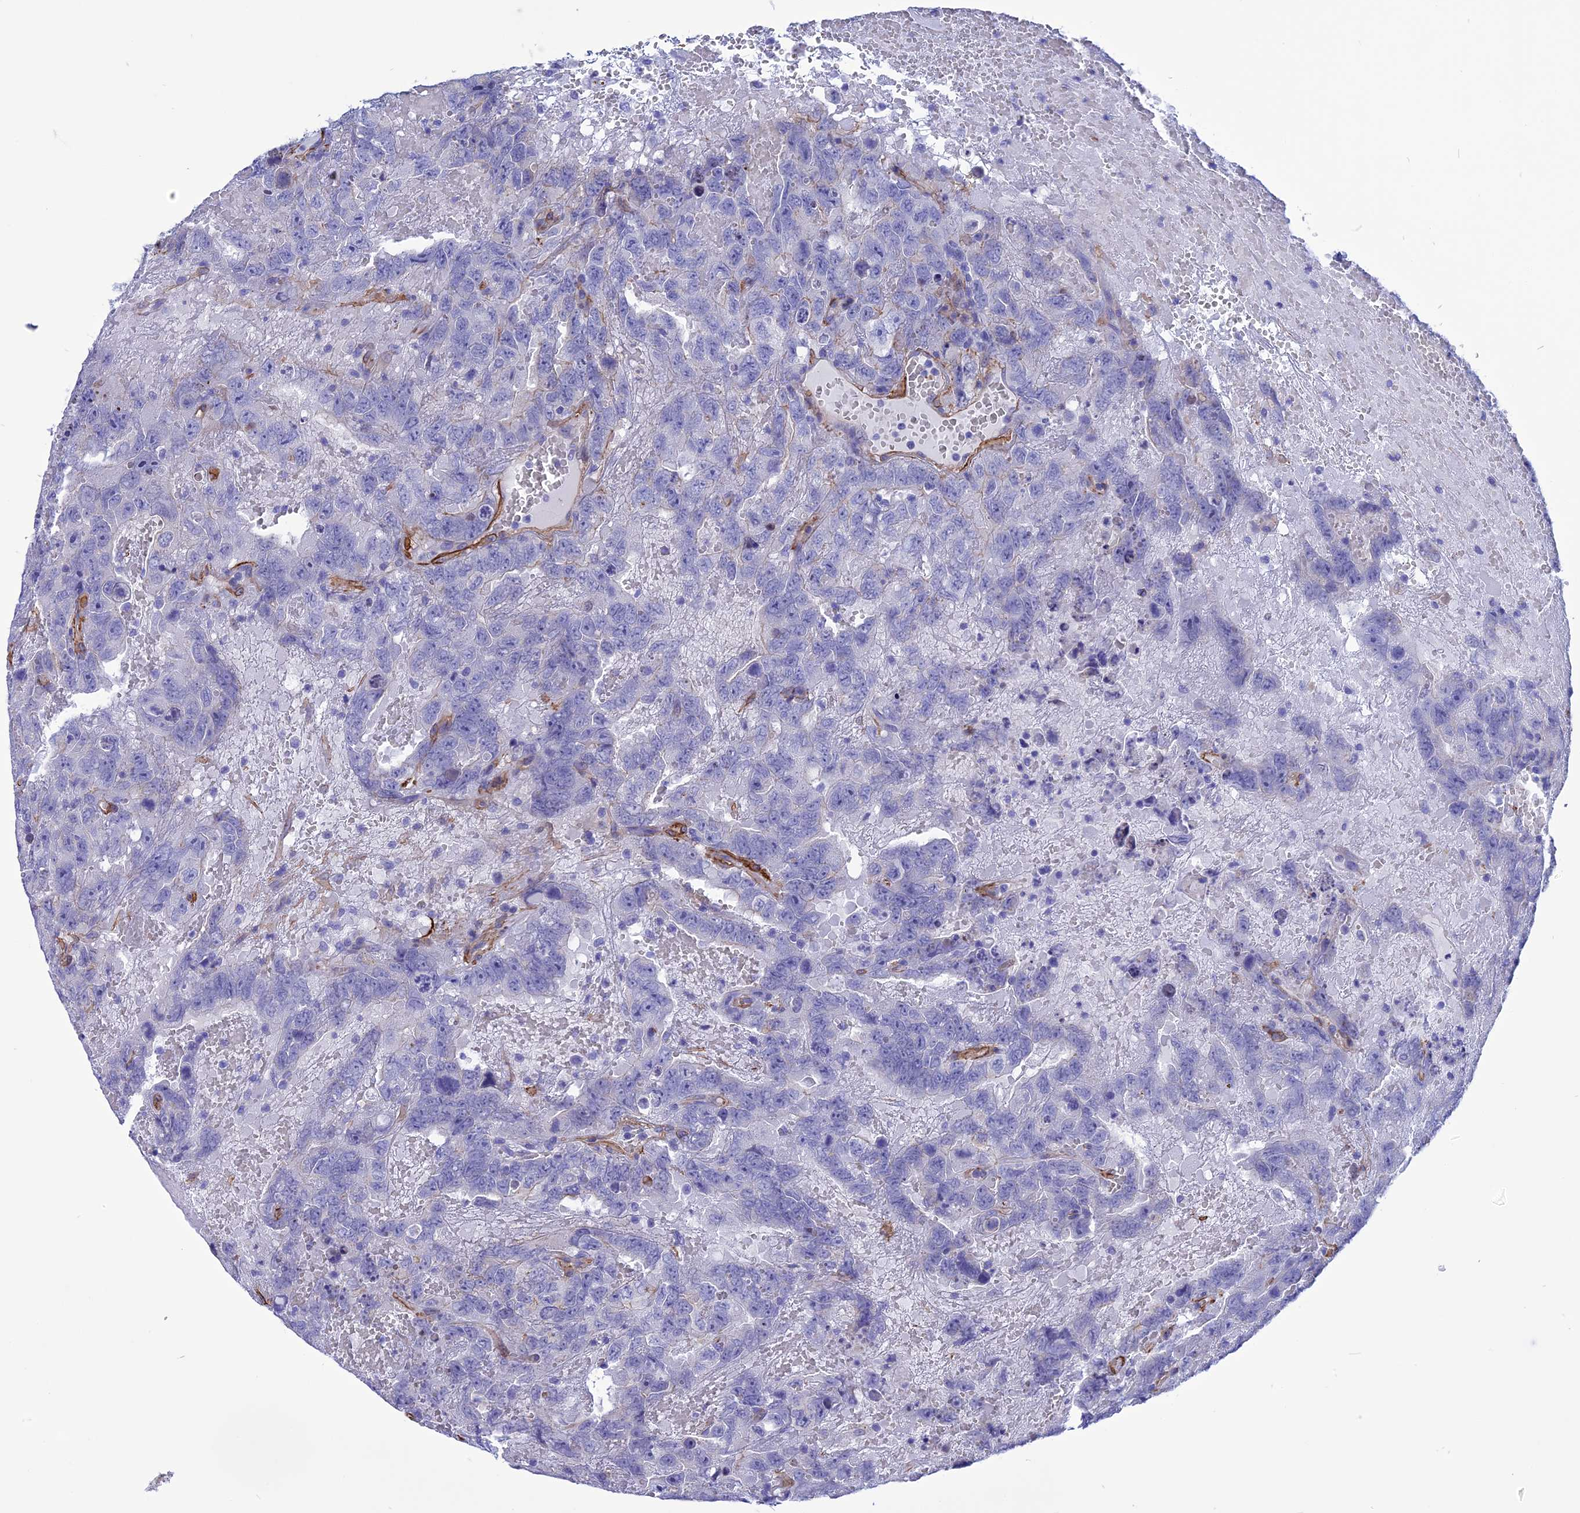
{"staining": {"intensity": "negative", "quantity": "none", "location": "none"}, "tissue": "testis cancer", "cell_type": "Tumor cells", "image_type": "cancer", "snomed": [{"axis": "morphology", "description": "Carcinoma, Embryonal, NOS"}, {"axis": "topography", "description": "Testis"}], "caption": "Immunohistochemistry (IHC) histopathology image of testis cancer stained for a protein (brown), which displays no expression in tumor cells.", "gene": "NKD1", "patient": {"sex": "male", "age": 45}}